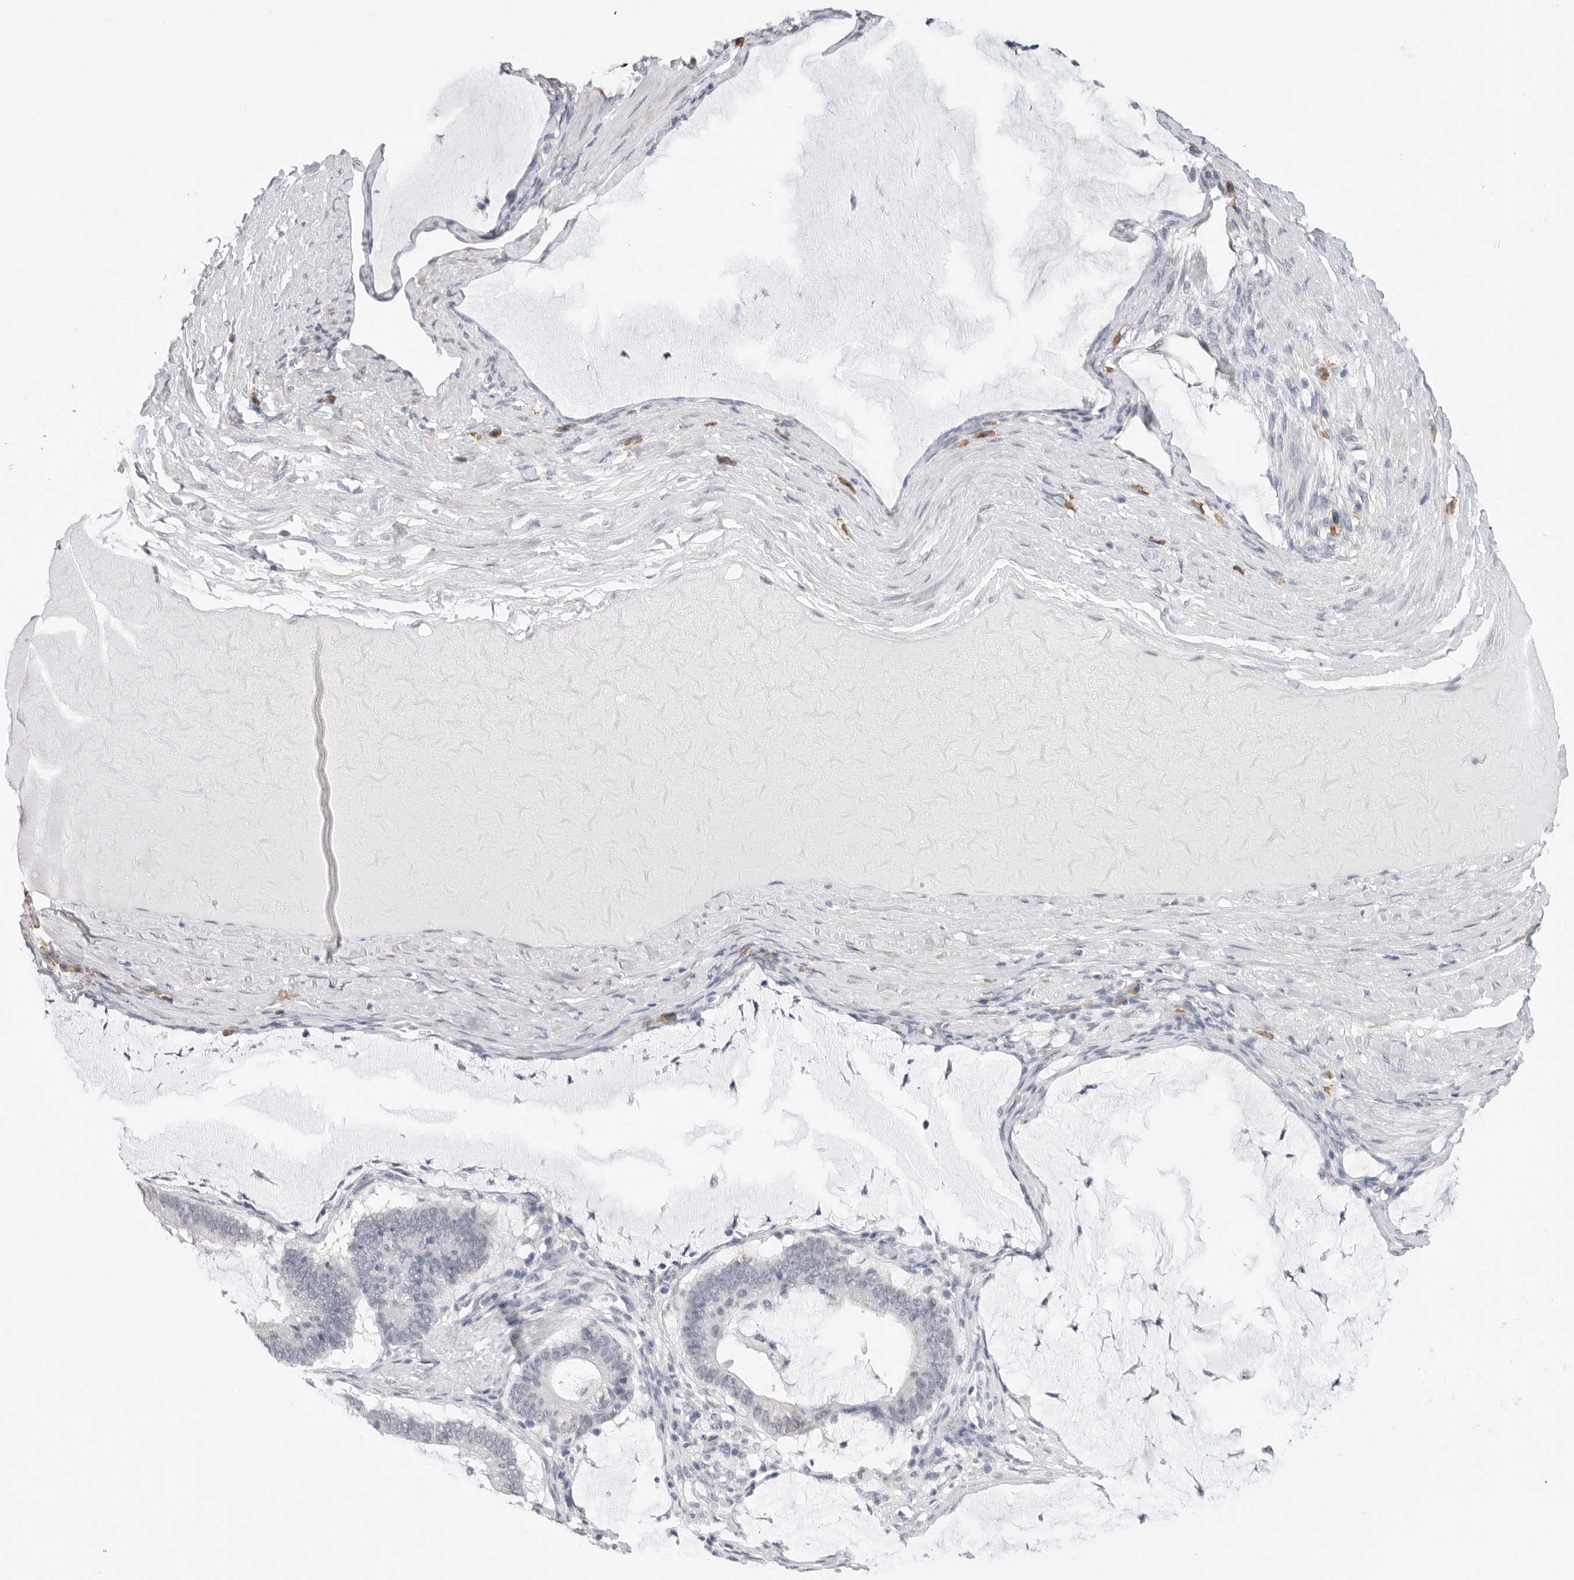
{"staining": {"intensity": "negative", "quantity": "none", "location": "none"}, "tissue": "ovarian cancer", "cell_type": "Tumor cells", "image_type": "cancer", "snomed": [{"axis": "morphology", "description": "Cystadenocarcinoma, mucinous, NOS"}, {"axis": "topography", "description": "Ovary"}], "caption": "DAB (3,3'-diaminobenzidine) immunohistochemical staining of human mucinous cystadenocarcinoma (ovarian) reveals no significant positivity in tumor cells. Brightfield microscopy of immunohistochemistry stained with DAB (3,3'-diaminobenzidine) (brown) and hematoxylin (blue), captured at high magnification.", "gene": "ARHGEF10", "patient": {"sex": "female", "age": 61}}